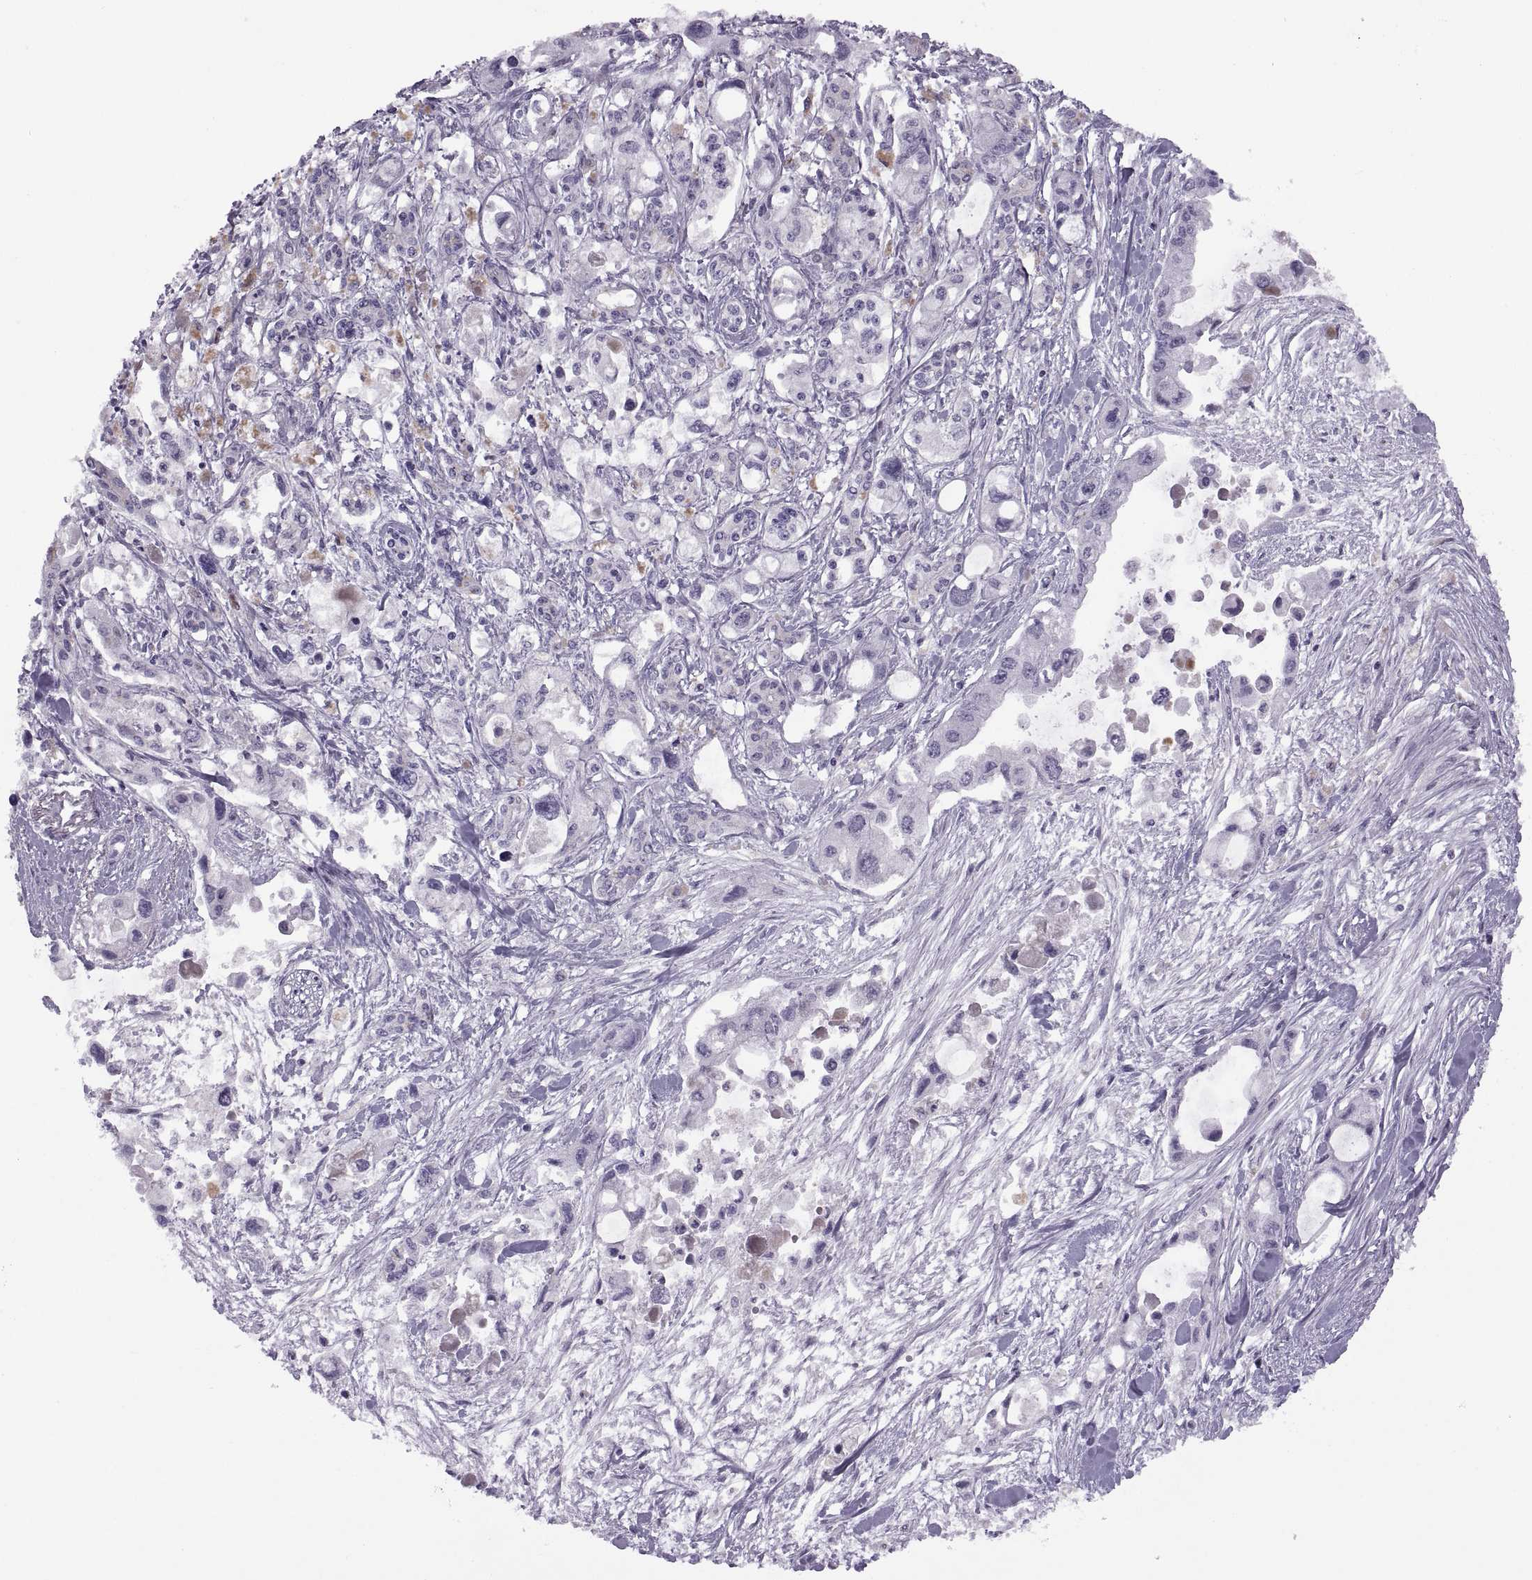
{"staining": {"intensity": "negative", "quantity": "none", "location": "none"}, "tissue": "pancreatic cancer", "cell_type": "Tumor cells", "image_type": "cancer", "snomed": [{"axis": "morphology", "description": "Adenocarcinoma, NOS"}, {"axis": "topography", "description": "Pancreas"}], "caption": "Protein analysis of pancreatic cancer (adenocarcinoma) reveals no significant positivity in tumor cells.", "gene": "RSPH6A", "patient": {"sex": "female", "age": 61}}